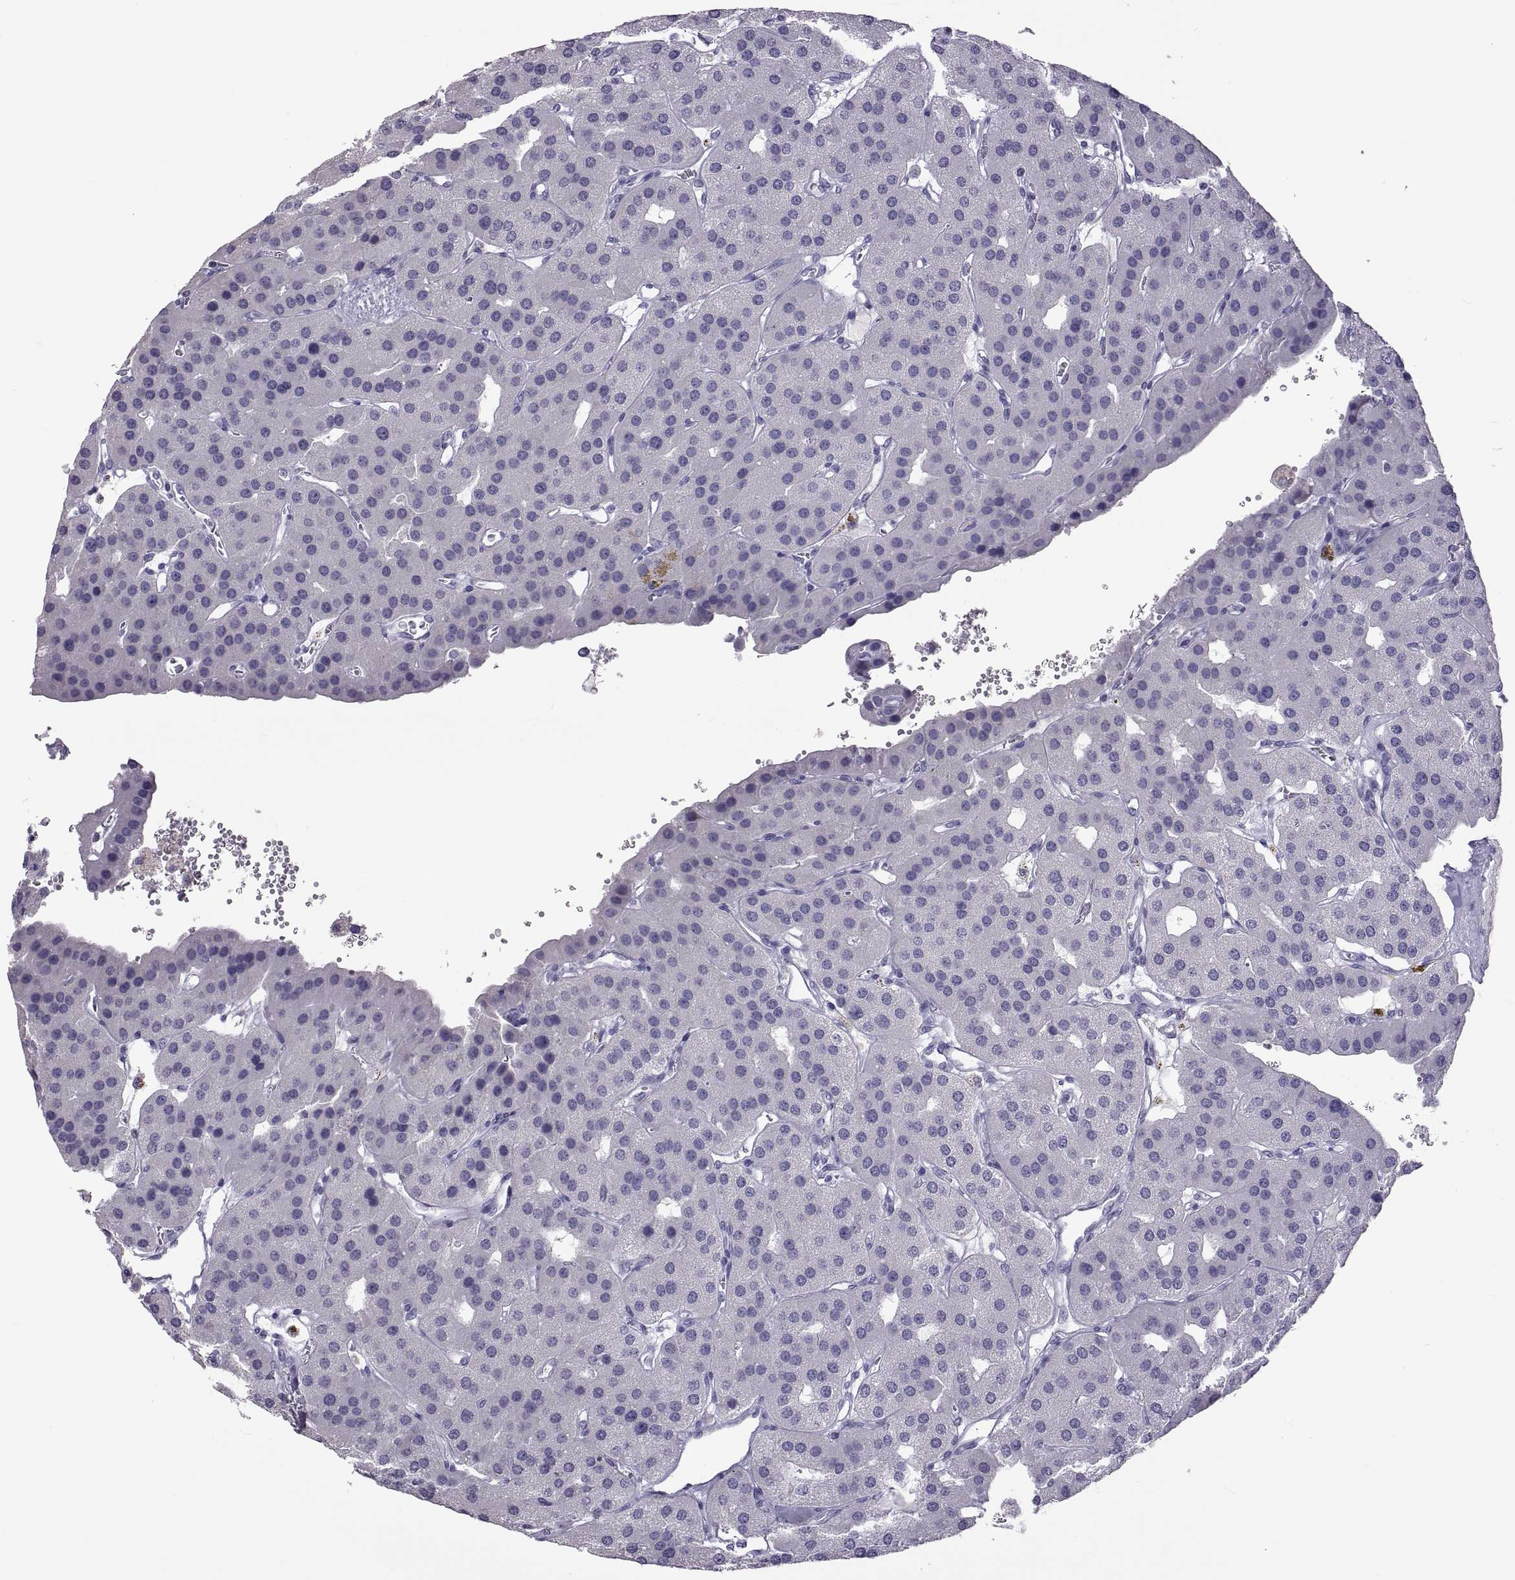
{"staining": {"intensity": "negative", "quantity": "none", "location": "none"}, "tissue": "parathyroid gland", "cell_type": "Glandular cells", "image_type": "normal", "snomed": [{"axis": "morphology", "description": "Normal tissue, NOS"}, {"axis": "morphology", "description": "Adenoma, NOS"}, {"axis": "topography", "description": "Parathyroid gland"}], "caption": "Glandular cells show no significant protein staining in unremarkable parathyroid gland.", "gene": "RDM1", "patient": {"sex": "female", "age": 86}}